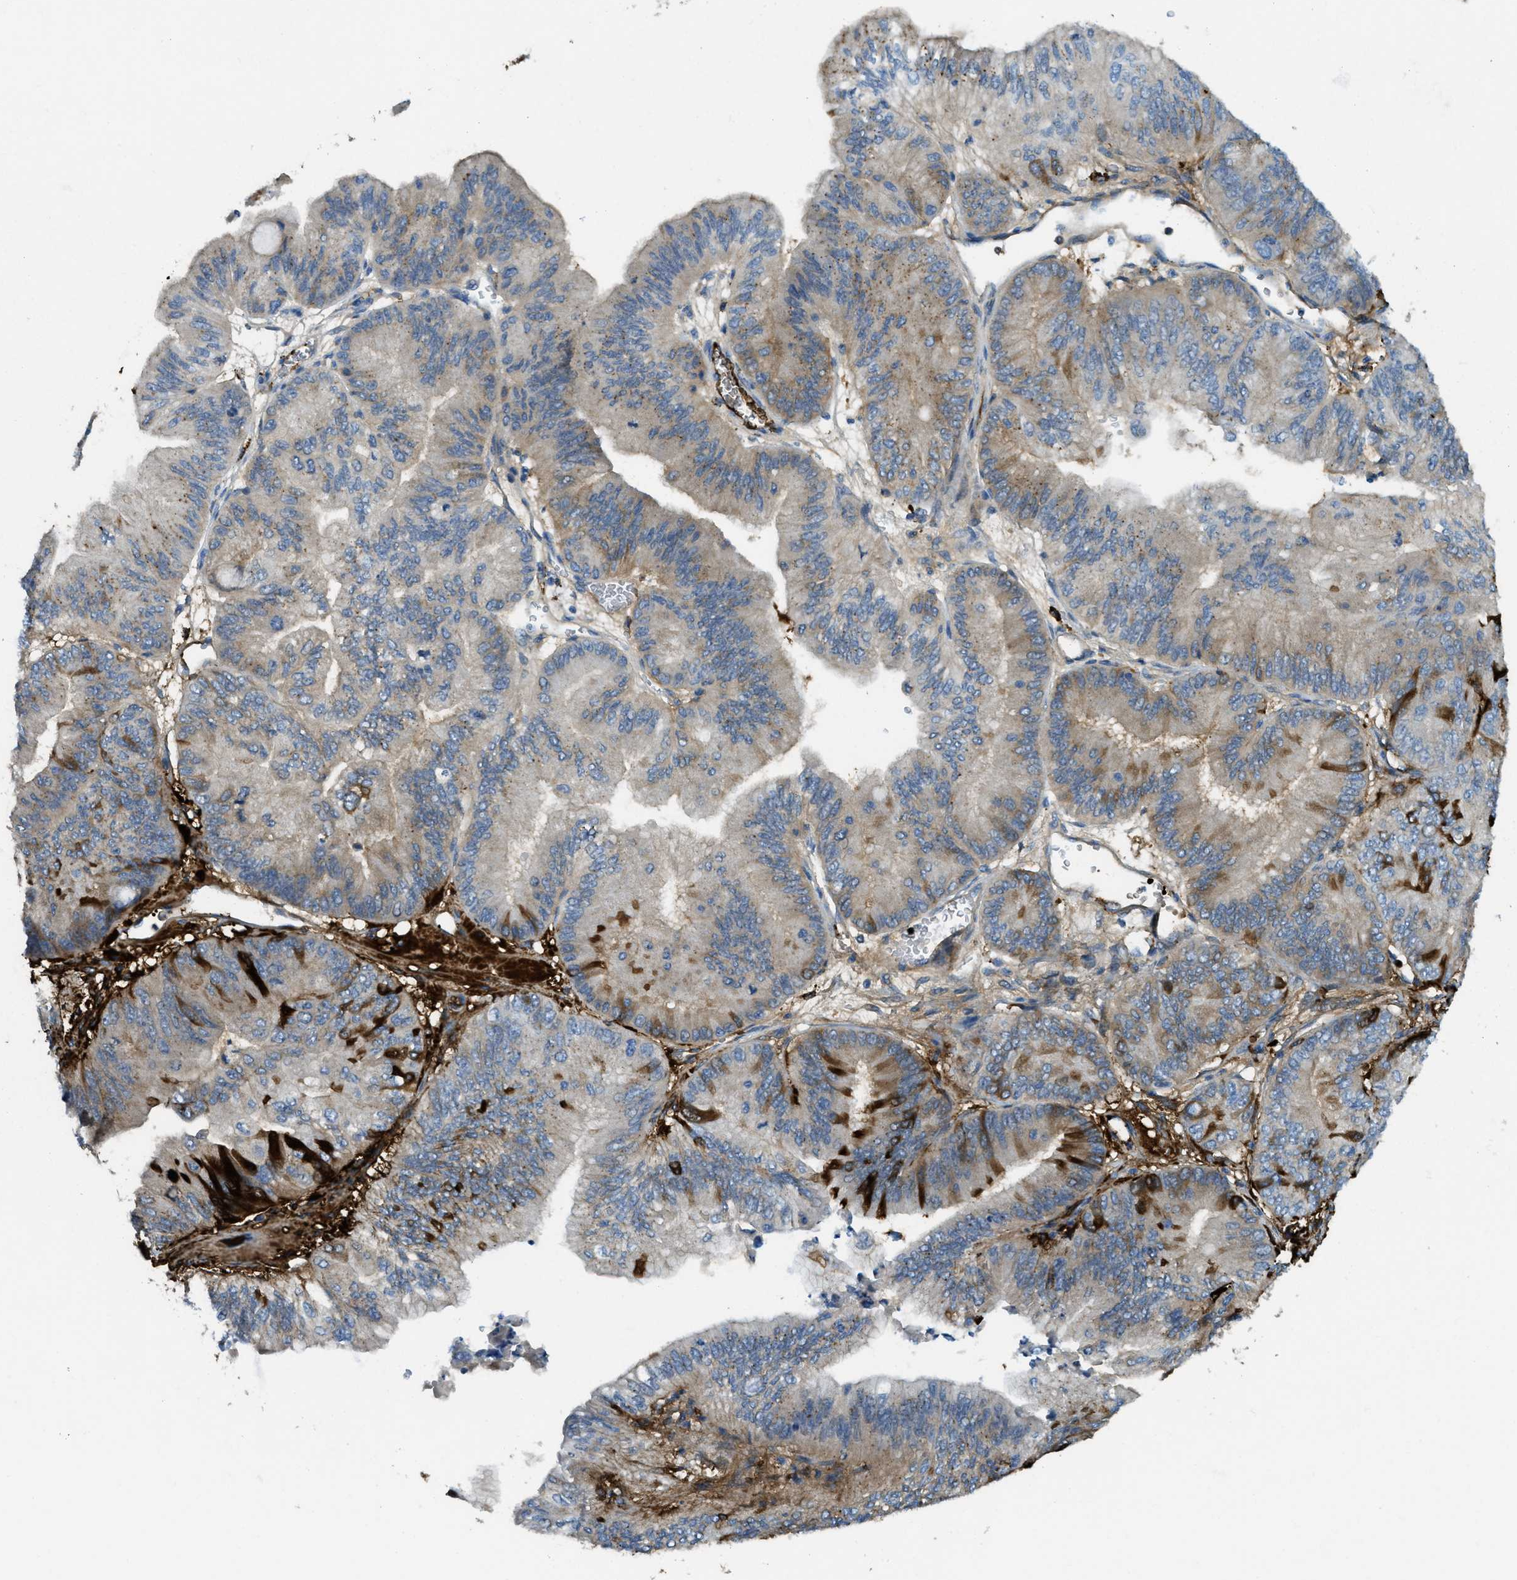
{"staining": {"intensity": "strong", "quantity": "<25%", "location": "cytoplasmic/membranous"}, "tissue": "ovarian cancer", "cell_type": "Tumor cells", "image_type": "cancer", "snomed": [{"axis": "morphology", "description": "Cystadenocarcinoma, mucinous, NOS"}, {"axis": "topography", "description": "Ovary"}], "caption": "IHC image of neoplastic tissue: human ovarian cancer (mucinous cystadenocarcinoma) stained using IHC displays medium levels of strong protein expression localized specifically in the cytoplasmic/membranous of tumor cells, appearing as a cytoplasmic/membranous brown color.", "gene": "TRIM59", "patient": {"sex": "female", "age": 61}}